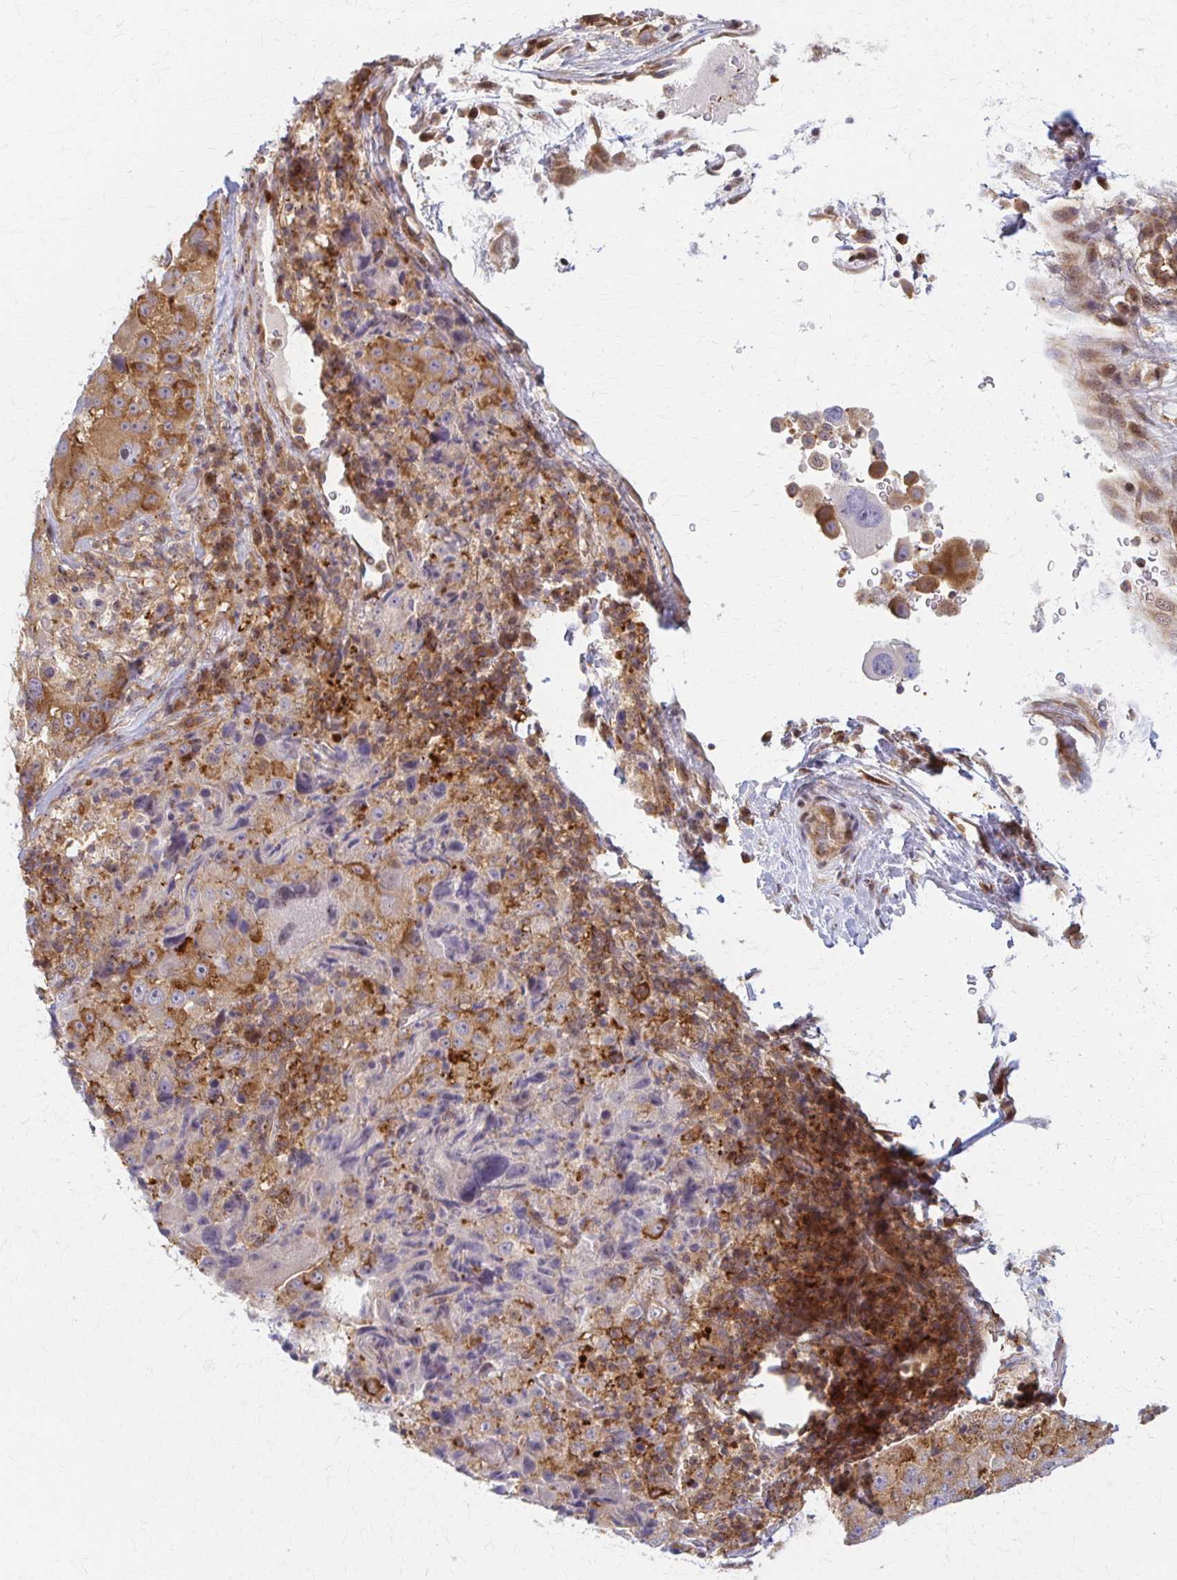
{"staining": {"intensity": "moderate", "quantity": "<25%", "location": "cytoplasmic/membranous"}, "tissue": "melanoma", "cell_type": "Tumor cells", "image_type": "cancer", "snomed": [{"axis": "morphology", "description": "Malignant melanoma, Metastatic site"}, {"axis": "topography", "description": "Lymph node"}], "caption": "Immunohistochemistry (IHC) histopathology image of human malignant melanoma (metastatic site) stained for a protein (brown), which exhibits low levels of moderate cytoplasmic/membranous expression in about <25% of tumor cells.", "gene": "ARHGAP35", "patient": {"sex": "male", "age": 62}}